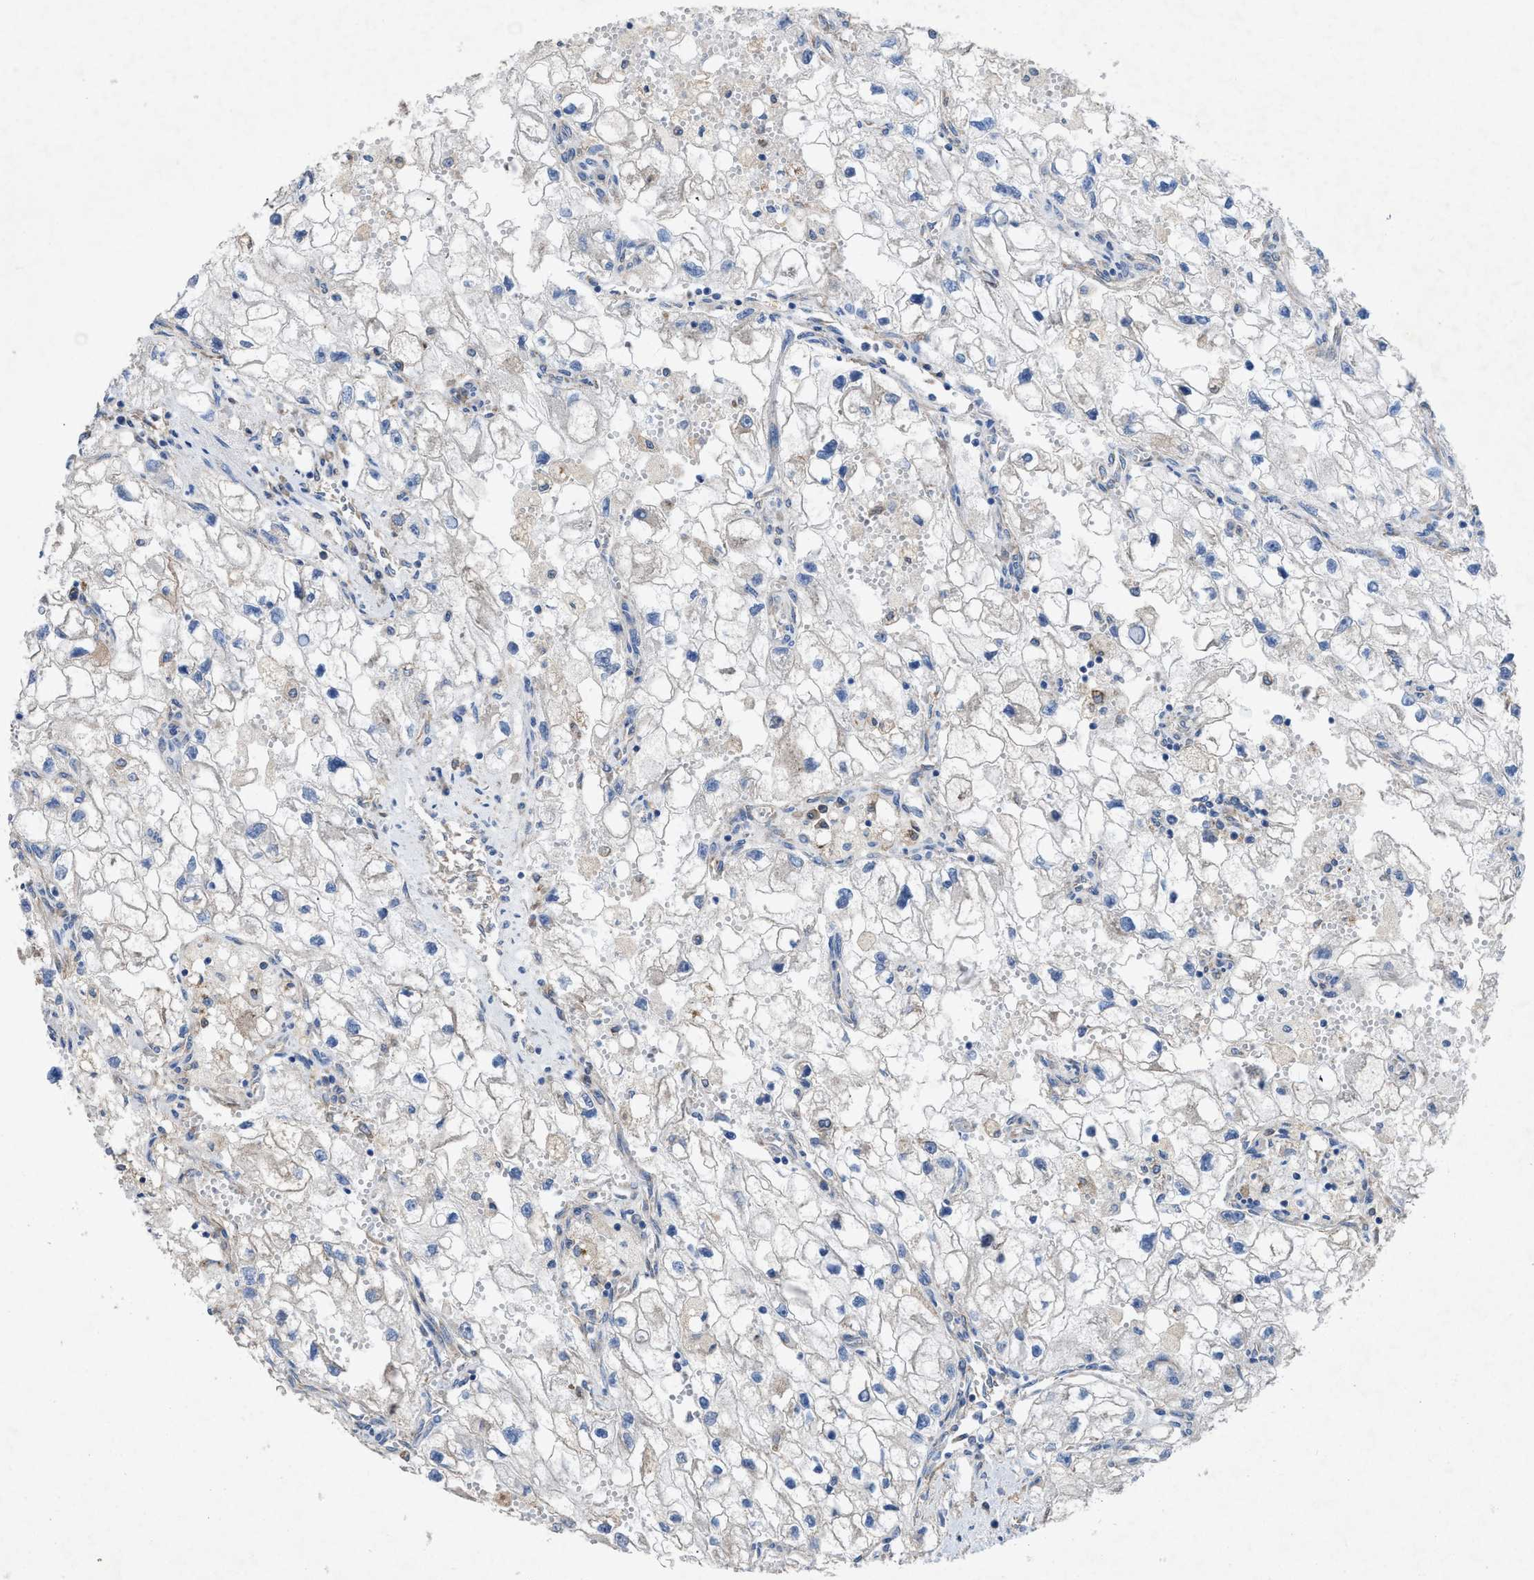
{"staining": {"intensity": "negative", "quantity": "none", "location": "none"}, "tissue": "renal cancer", "cell_type": "Tumor cells", "image_type": "cancer", "snomed": [{"axis": "morphology", "description": "Adenocarcinoma, NOS"}, {"axis": "topography", "description": "Kidney"}], "caption": "This is an immunohistochemistry (IHC) image of renal cancer (adenocarcinoma). There is no expression in tumor cells.", "gene": "DOLPP1", "patient": {"sex": "female", "age": 70}}